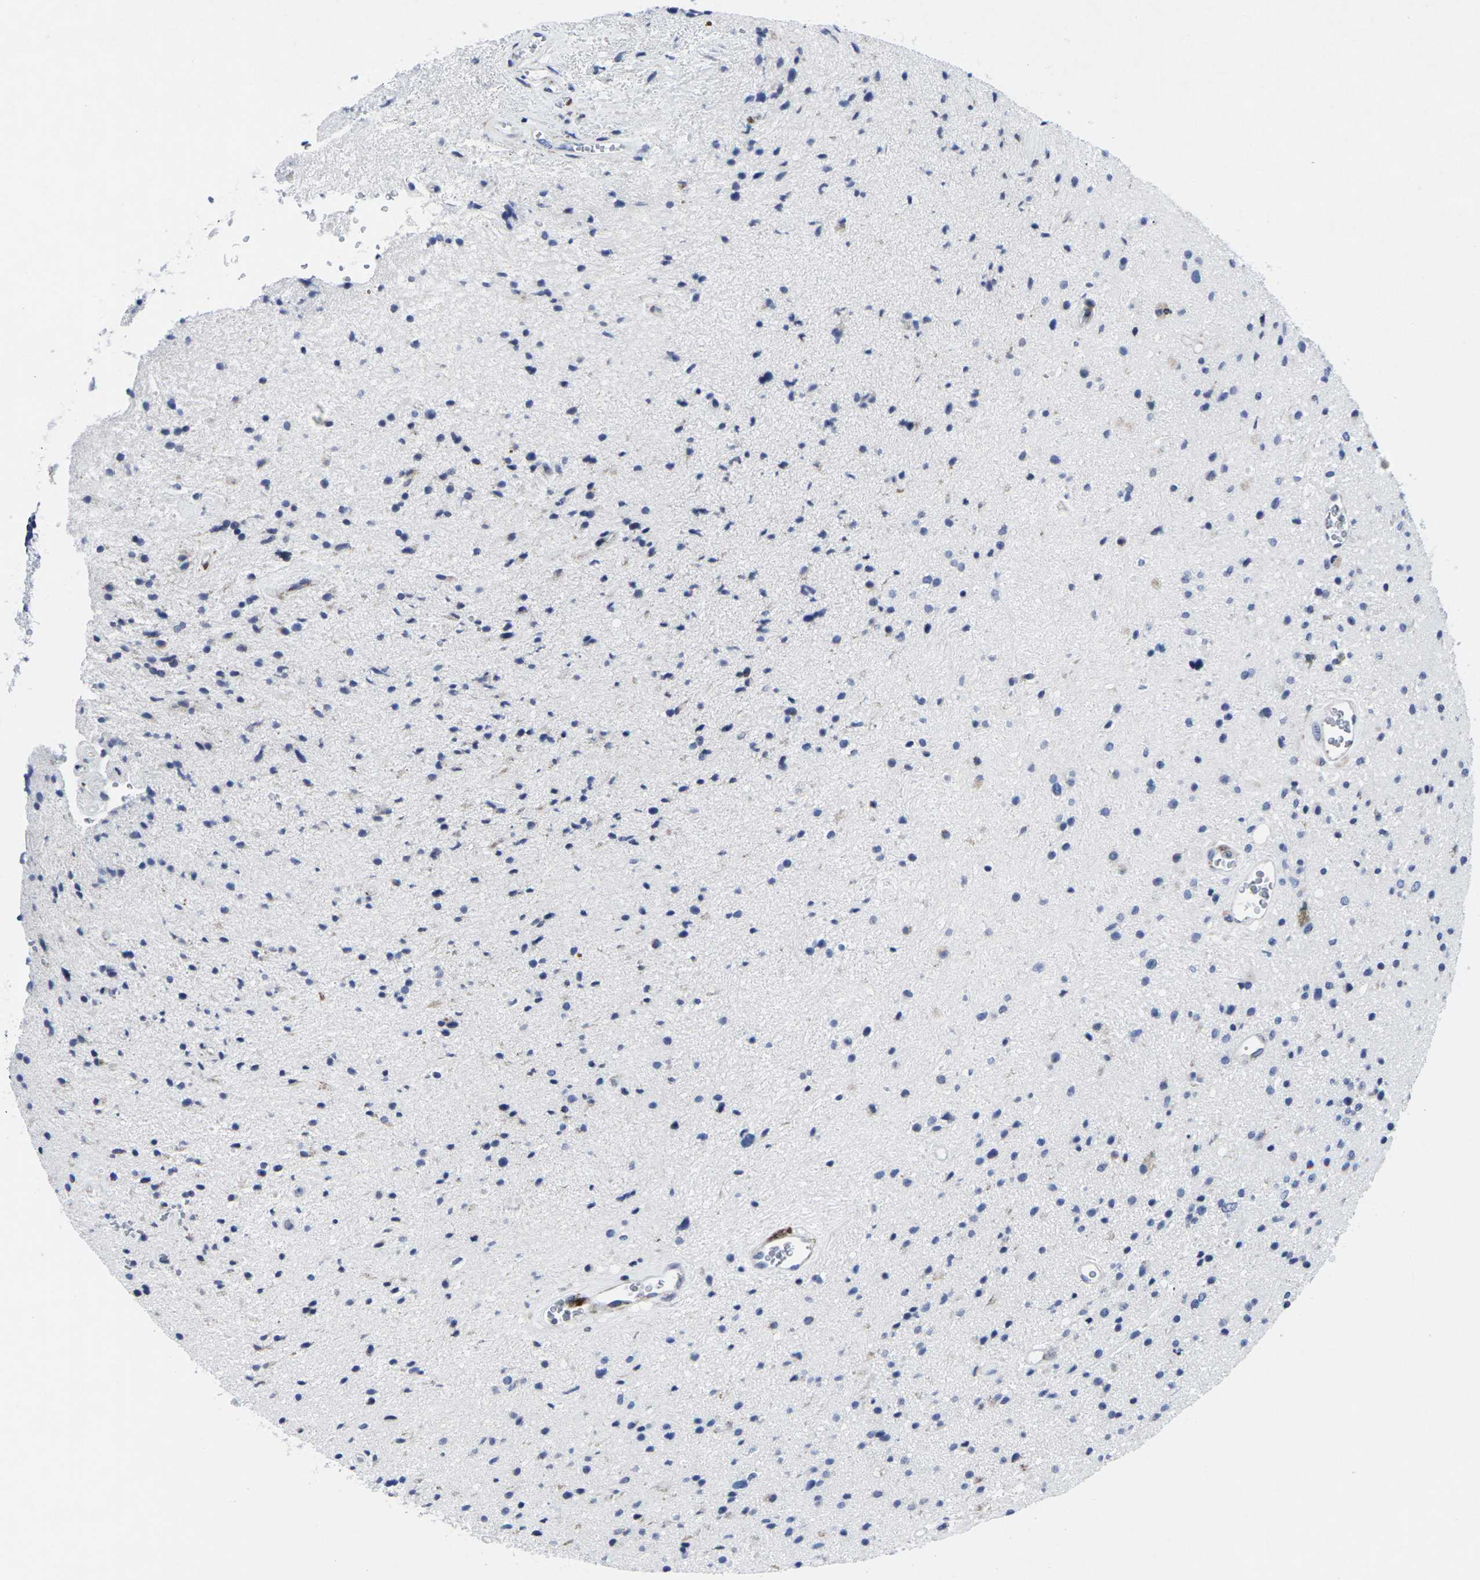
{"staining": {"intensity": "moderate", "quantity": "<25%", "location": "cytoplasmic/membranous"}, "tissue": "glioma", "cell_type": "Tumor cells", "image_type": "cancer", "snomed": [{"axis": "morphology", "description": "Glioma, malignant, High grade"}, {"axis": "topography", "description": "Brain"}], "caption": "Glioma was stained to show a protein in brown. There is low levels of moderate cytoplasmic/membranous positivity in about <25% of tumor cells.", "gene": "RPN1", "patient": {"sex": "male", "age": 33}}